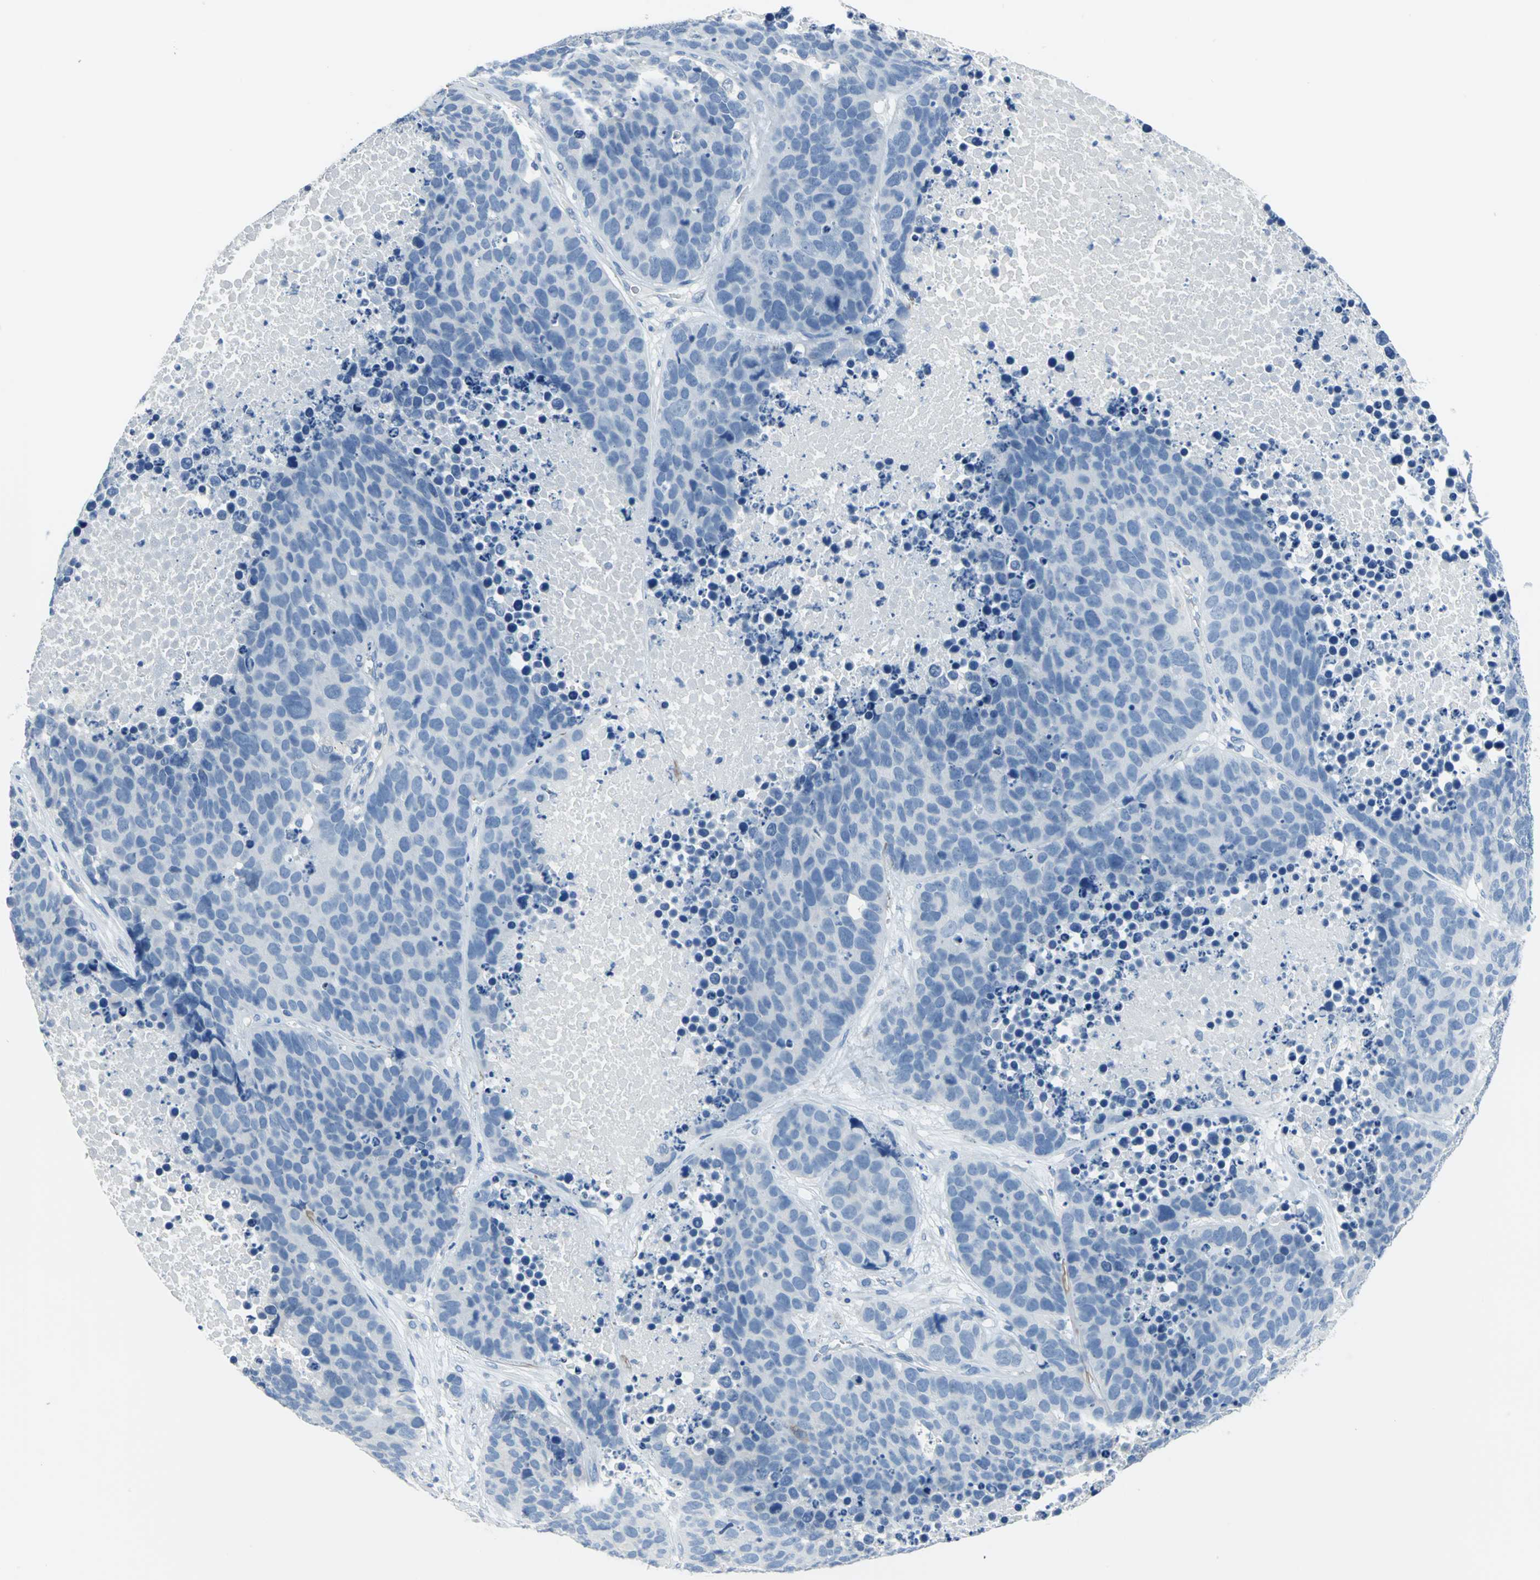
{"staining": {"intensity": "negative", "quantity": "none", "location": "none"}, "tissue": "carcinoid", "cell_type": "Tumor cells", "image_type": "cancer", "snomed": [{"axis": "morphology", "description": "Carcinoid, malignant, NOS"}, {"axis": "topography", "description": "Lung"}], "caption": "The histopathology image reveals no significant expression in tumor cells of carcinoid.", "gene": "PKLR", "patient": {"sex": "male", "age": 60}}